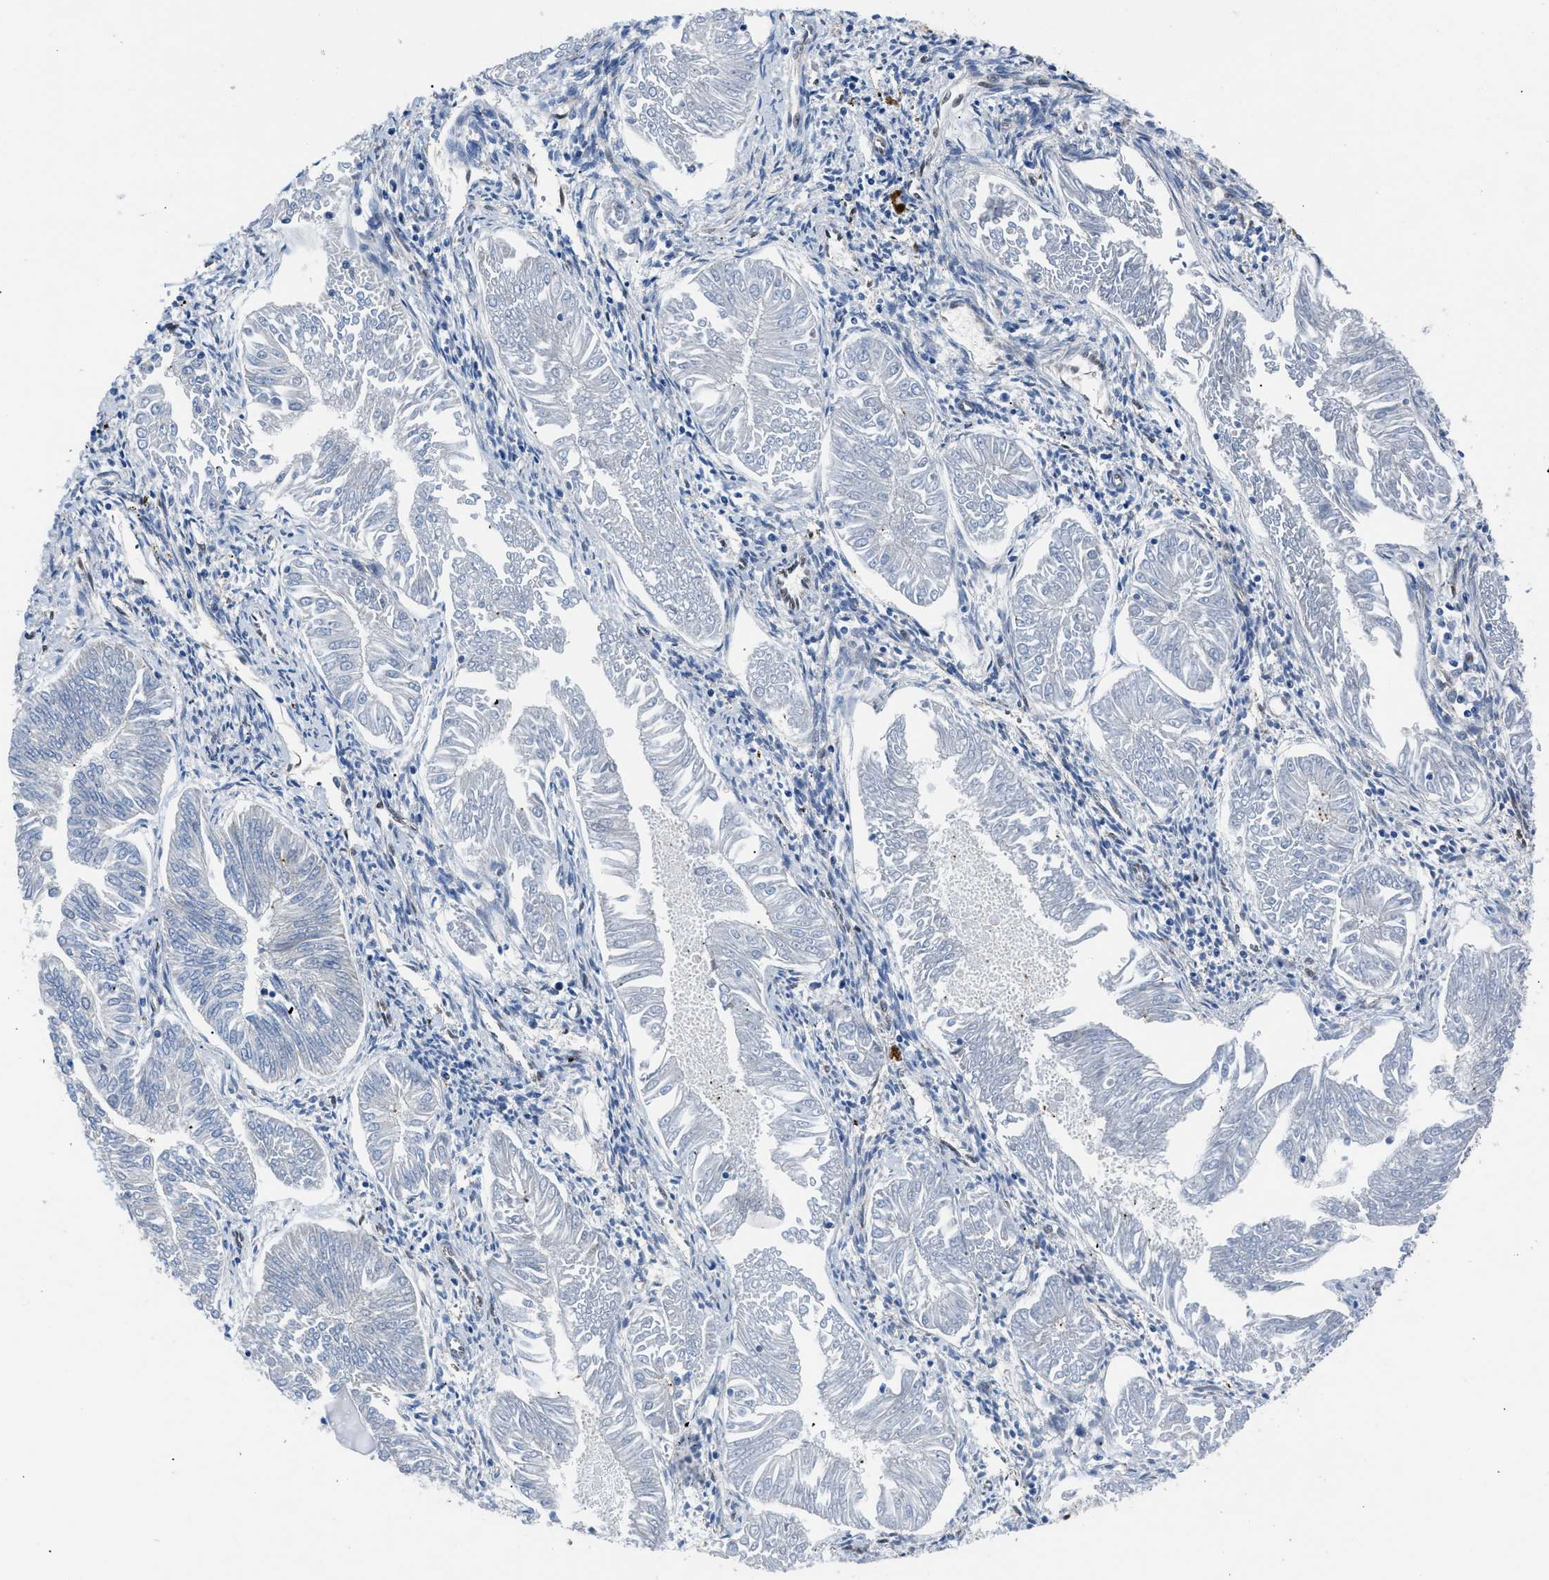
{"staining": {"intensity": "negative", "quantity": "none", "location": "none"}, "tissue": "endometrial cancer", "cell_type": "Tumor cells", "image_type": "cancer", "snomed": [{"axis": "morphology", "description": "Adenocarcinoma, NOS"}, {"axis": "topography", "description": "Endometrium"}], "caption": "This histopathology image is of endometrial cancer stained with immunohistochemistry (IHC) to label a protein in brown with the nuclei are counter-stained blue. There is no staining in tumor cells.", "gene": "LMO2", "patient": {"sex": "female", "age": 53}}